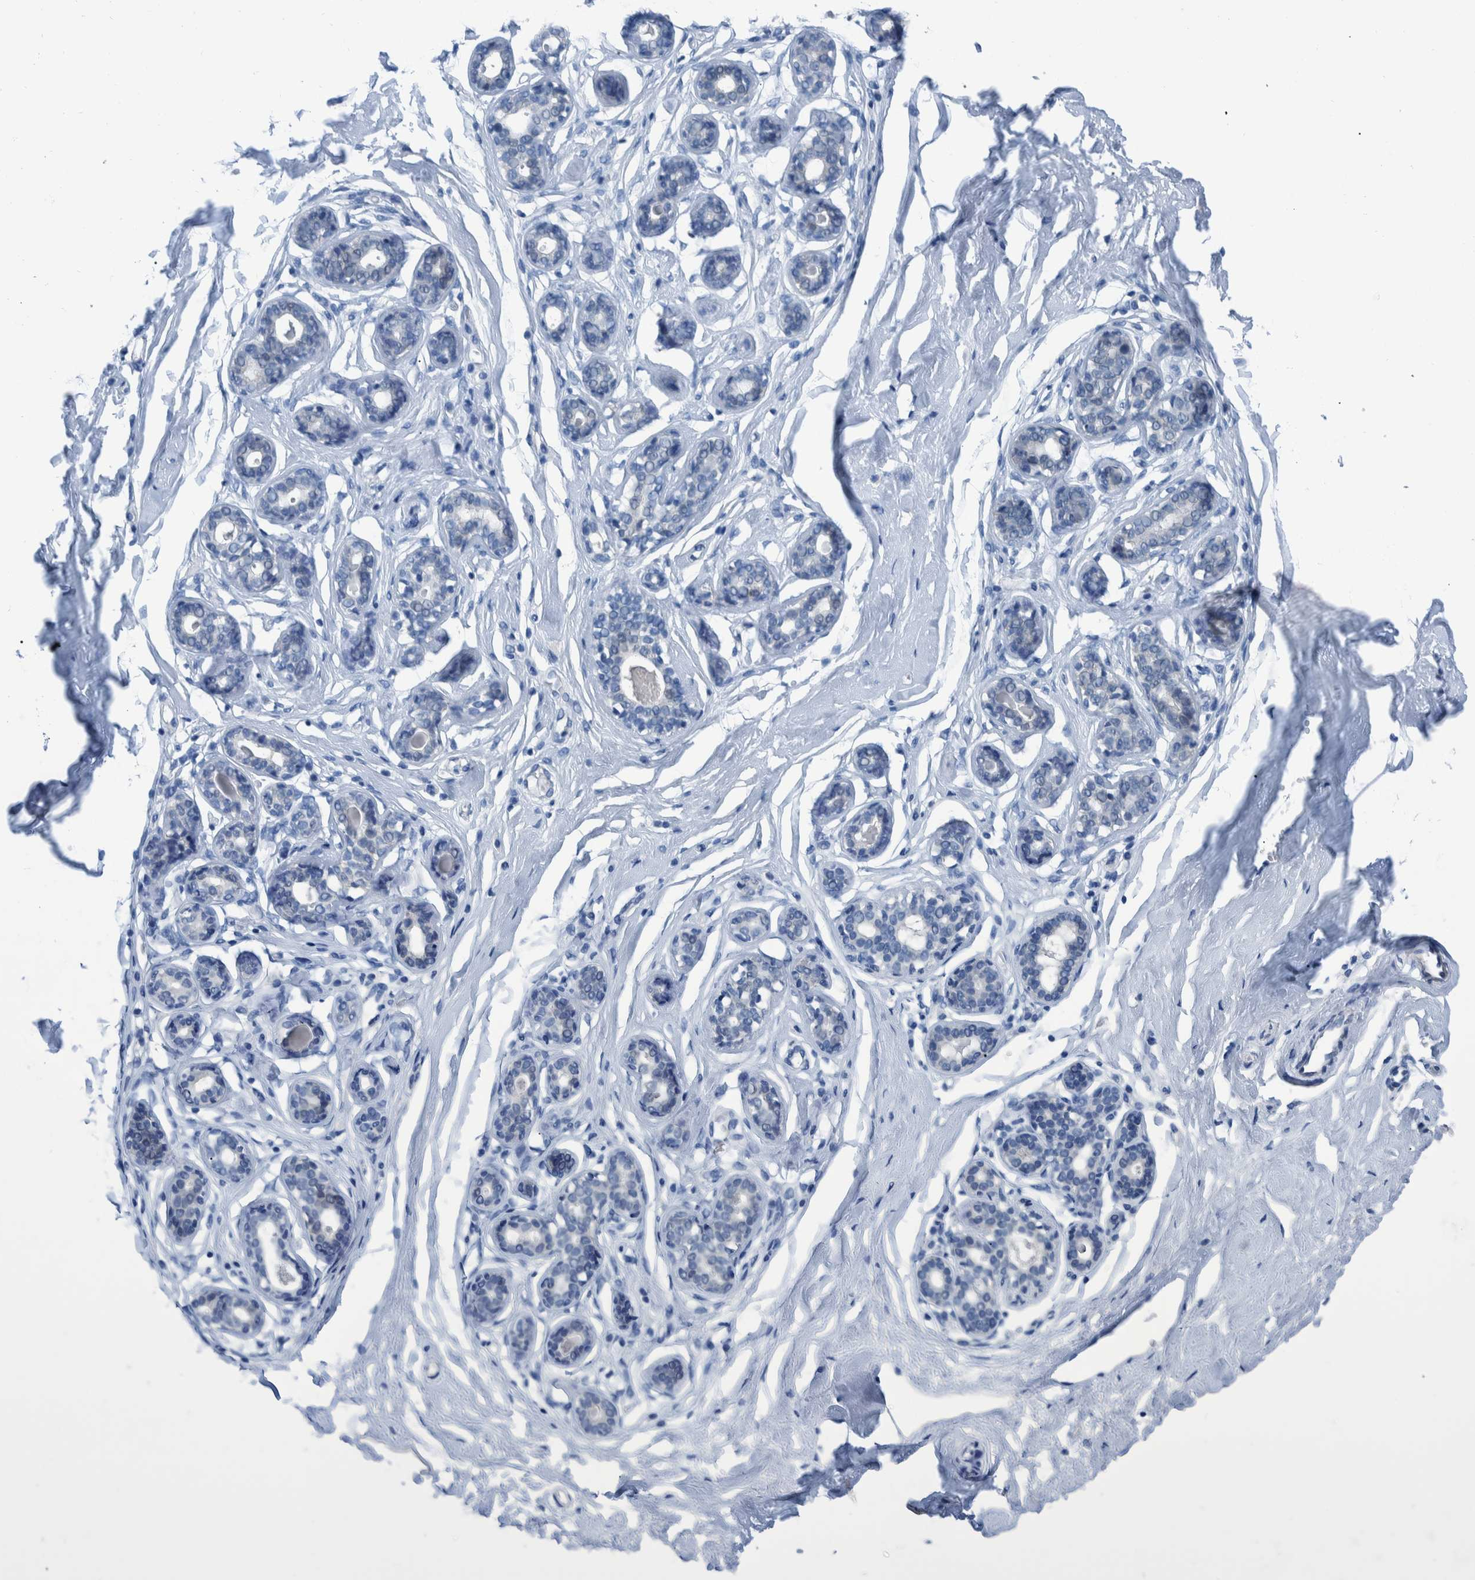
{"staining": {"intensity": "negative", "quantity": "none", "location": "none"}, "tissue": "breast", "cell_type": "Adipocytes", "image_type": "normal", "snomed": [{"axis": "morphology", "description": "Normal tissue, NOS"}, {"axis": "topography", "description": "Breast"}], "caption": "Immunohistochemical staining of normal human breast shows no significant expression in adipocytes. The staining was performed using DAB (3,3'-diaminobenzidine) to visualize the protein expression in brown, while the nuclei were stained in blue with hematoxylin (Magnification: 20x).", "gene": "IDO1", "patient": {"sex": "female", "age": 23}}